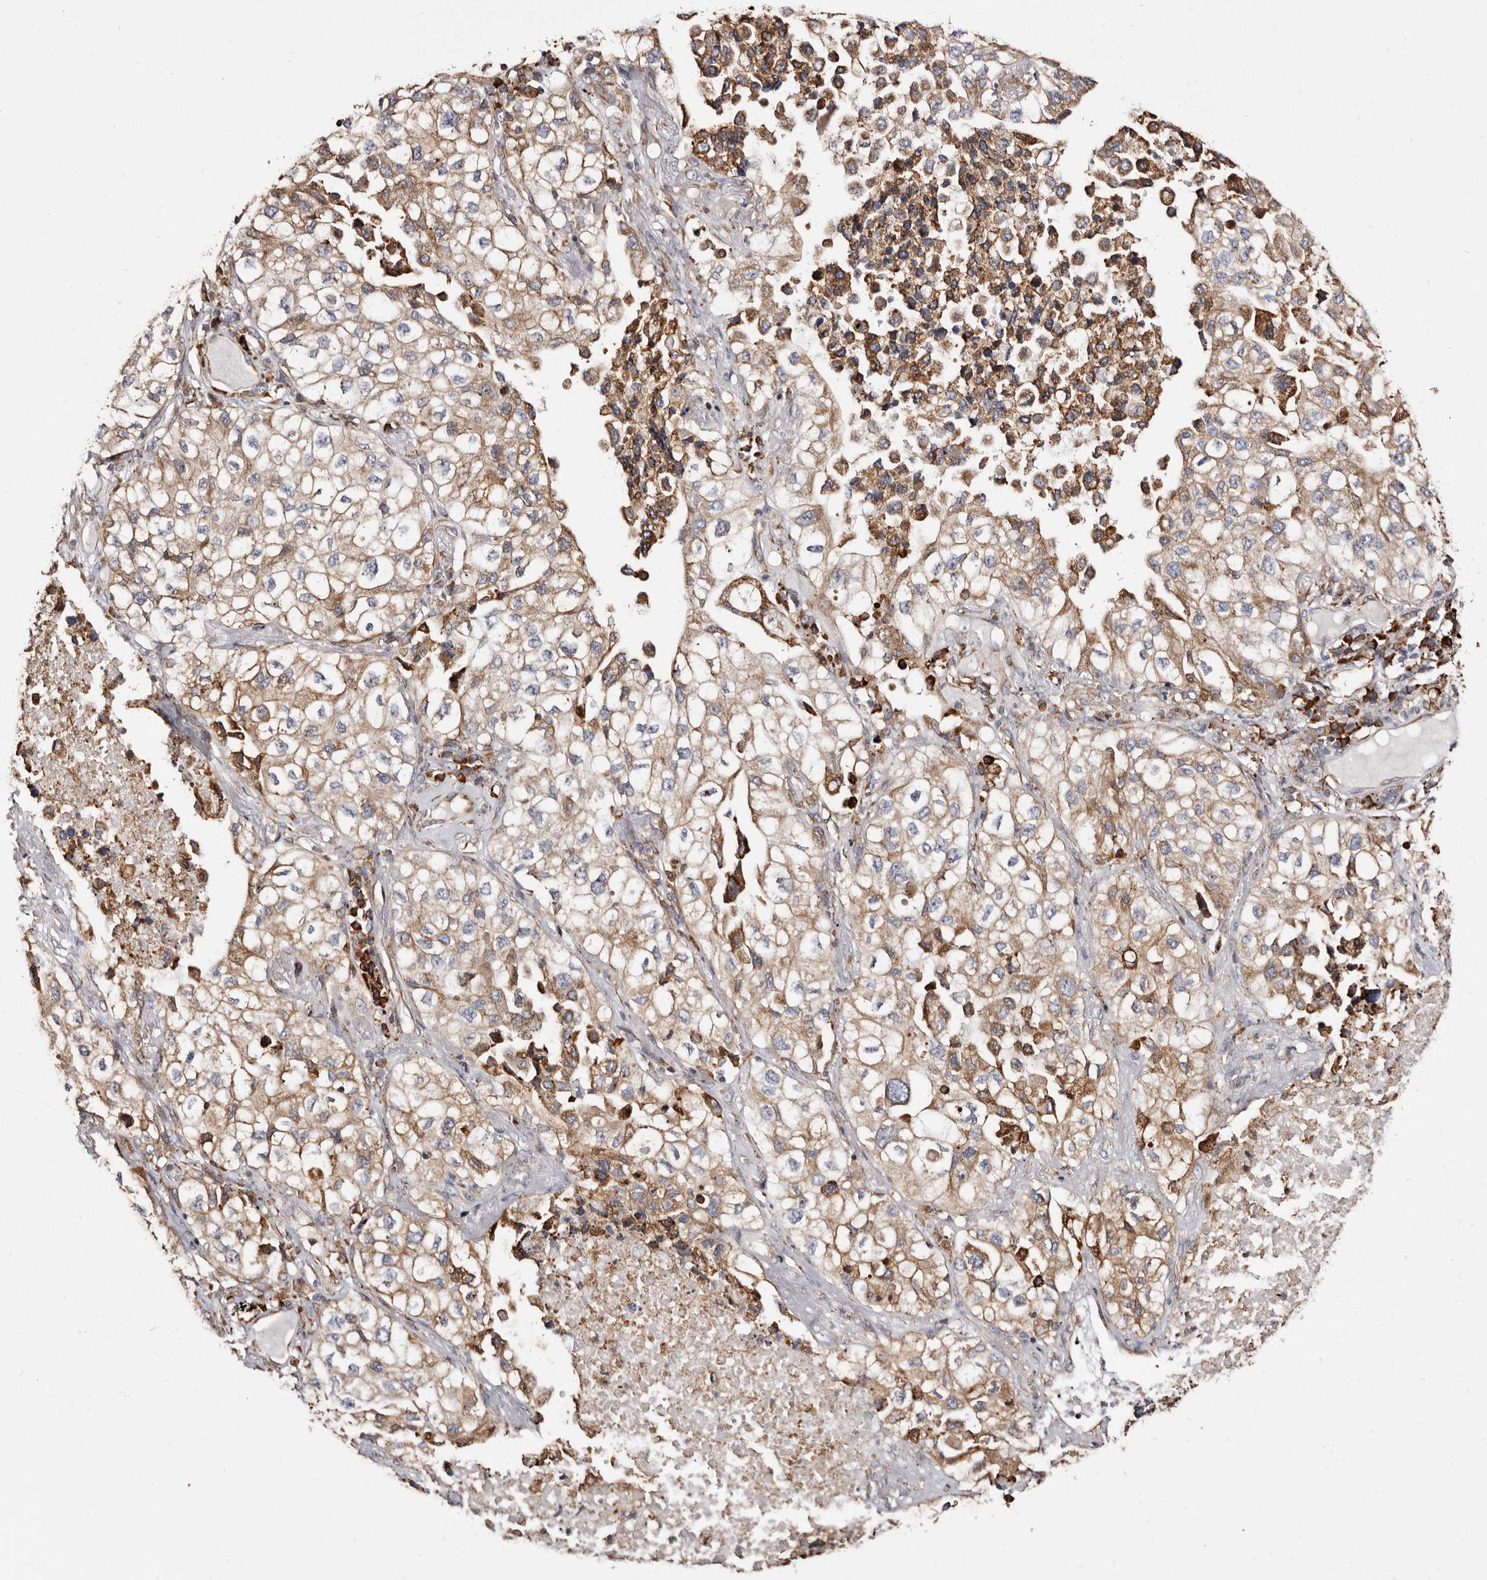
{"staining": {"intensity": "moderate", "quantity": ">75%", "location": "cytoplasmic/membranous"}, "tissue": "lung cancer", "cell_type": "Tumor cells", "image_type": "cancer", "snomed": [{"axis": "morphology", "description": "Adenocarcinoma, NOS"}, {"axis": "topography", "description": "Lung"}], "caption": "Adenocarcinoma (lung) tissue demonstrates moderate cytoplasmic/membranous staining in approximately >75% of tumor cells, visualized by immunohistochemistry. Immunohistochemistry stains the protein in brown and the nuclei are stained blue.", "gene": "ACBD6", "patient": {"sex": "male", "age": 63}}